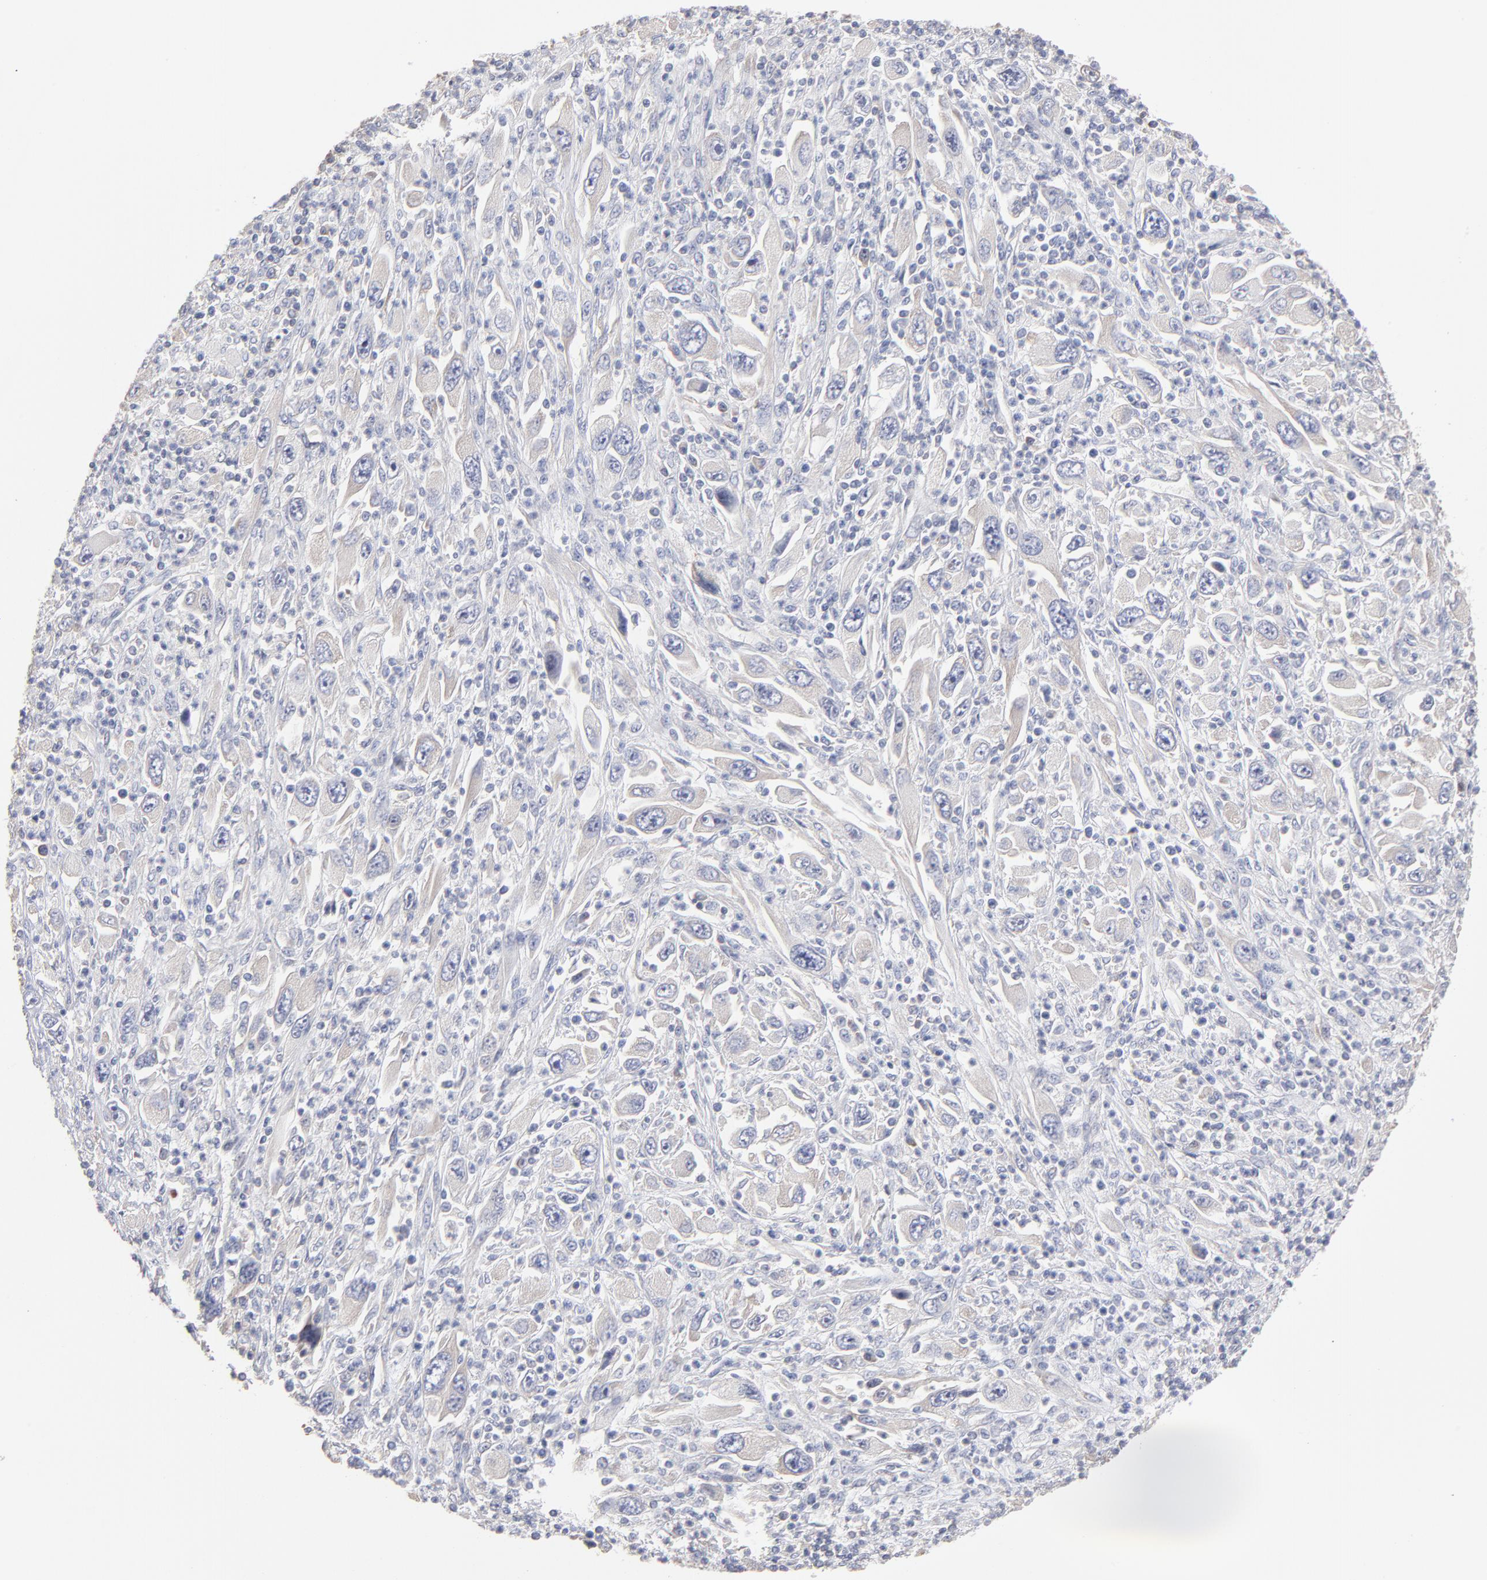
{"staining": {"intensity": "weak", "quantity": ">75%", "location": "cytoplasmic/membranous"}, "tissue": "melanoma", "cell_type": "Tumor cells", "image_type": "cancer", "snomed": [{"axis": "morphology", "description": "Malignant melanoma, Metastatic site"}, {"axis": "topography", "description": "Skin"}], "caption": "IHC staining of malignant melanoma (metastatic site), which shows low levels of weak cytoplasmic/membranous staining in approximately >75% of tumor cells indicating weak cytoplasmic/membranous protein expression. The staining was performed using DAB (3,3'-diaminobenzidine) (brown) for protein detection and nuclei were counterstained in hematoxylin (blue).", "gene": "RPL3", "patient": {"sex": "female", "age": 56}}